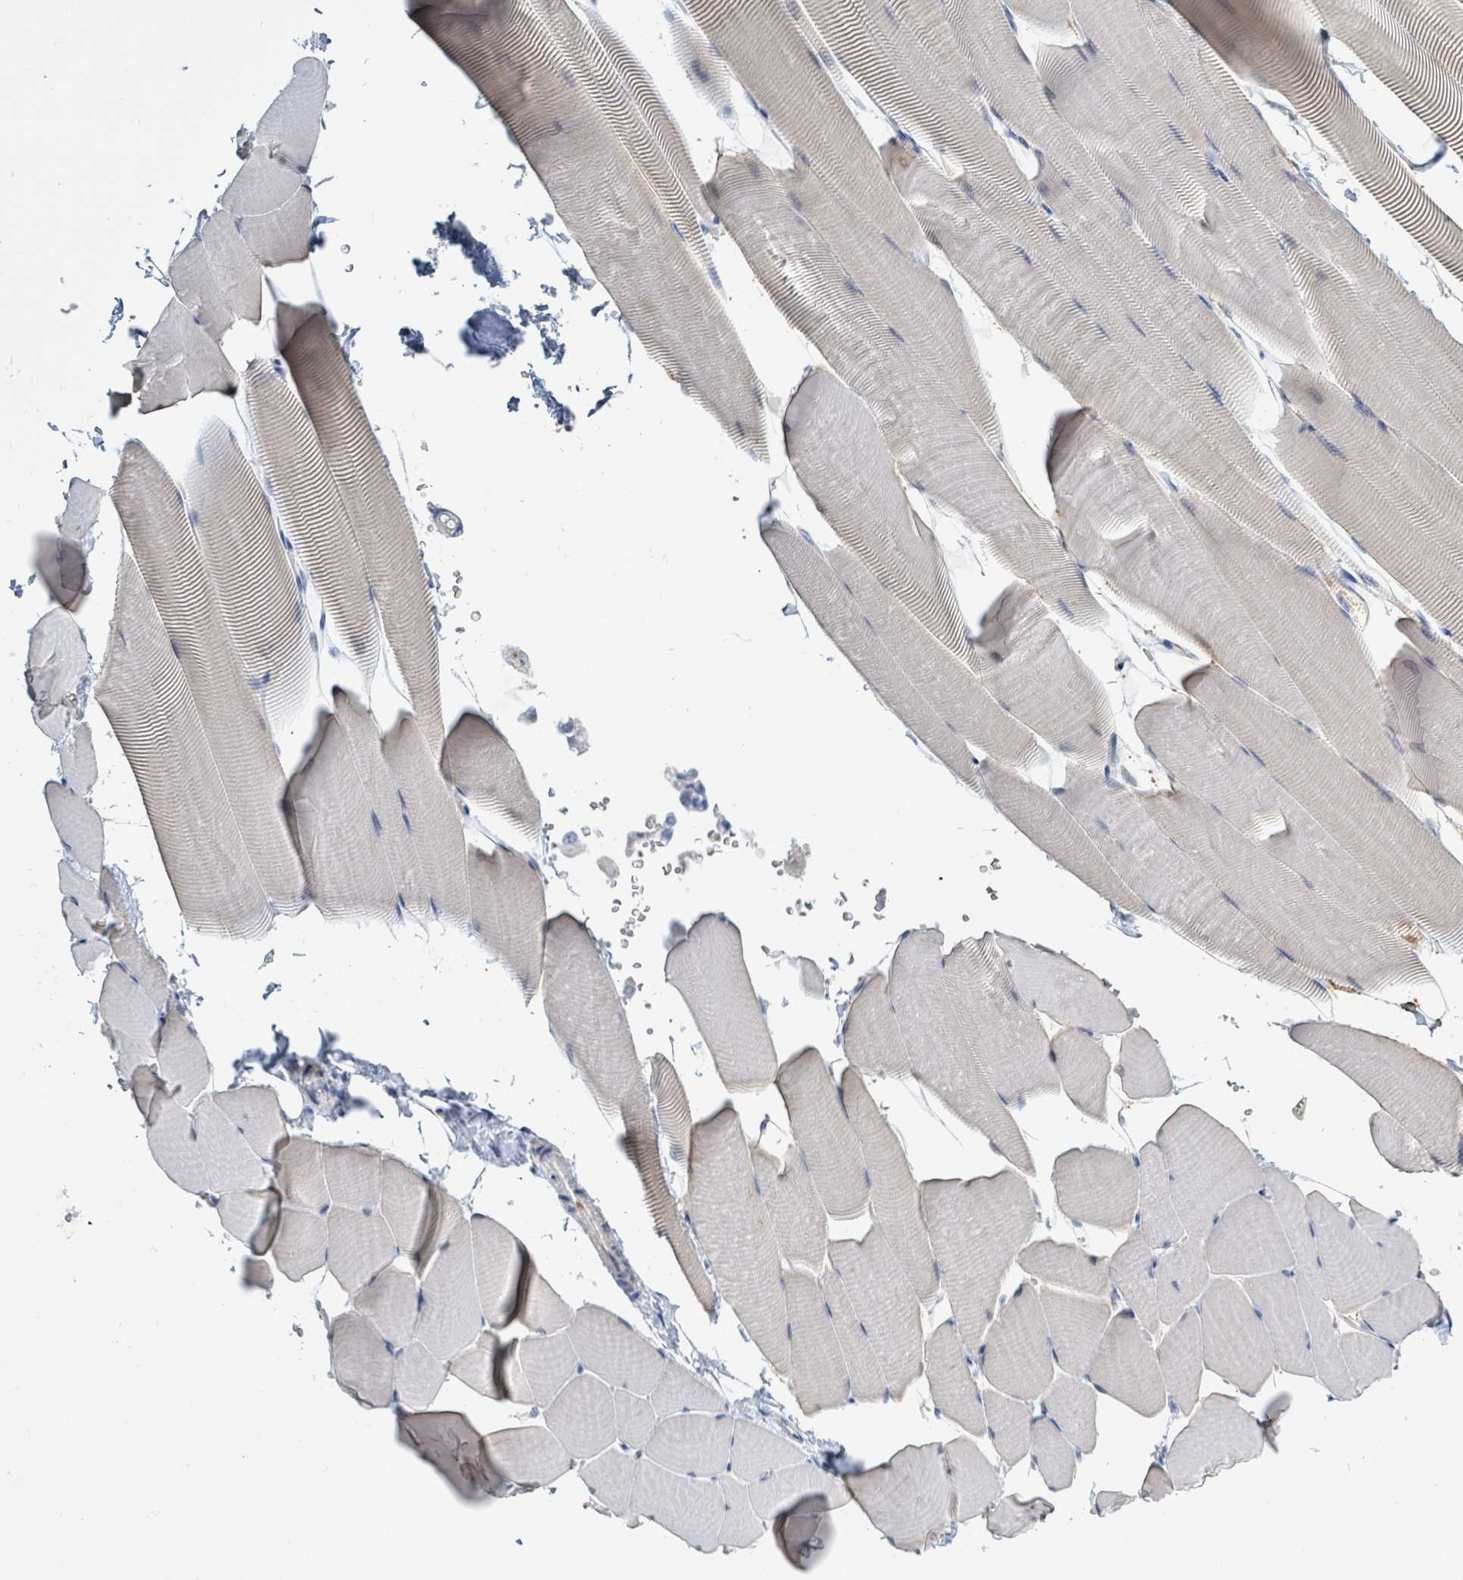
{"staining": {"intensity": "weak", "quantity": "<25%", "location": "cytoplasmic/membranous"}, "tissue": "skeletal muscle", "cell_type": "Myocytes", "image_type": "normal", "snomed": [{"axis": "morphology", "description": "Normal tissue, NOS"}, {"axis": "topography", "description": "Skeletal muscle"}], "caption": "There is no significant staining in myocytes of skeletal muscle. Nuclei are stained in blue.", "gene": "DGKZ", "patient": {"sex": "male", "age": 25}}